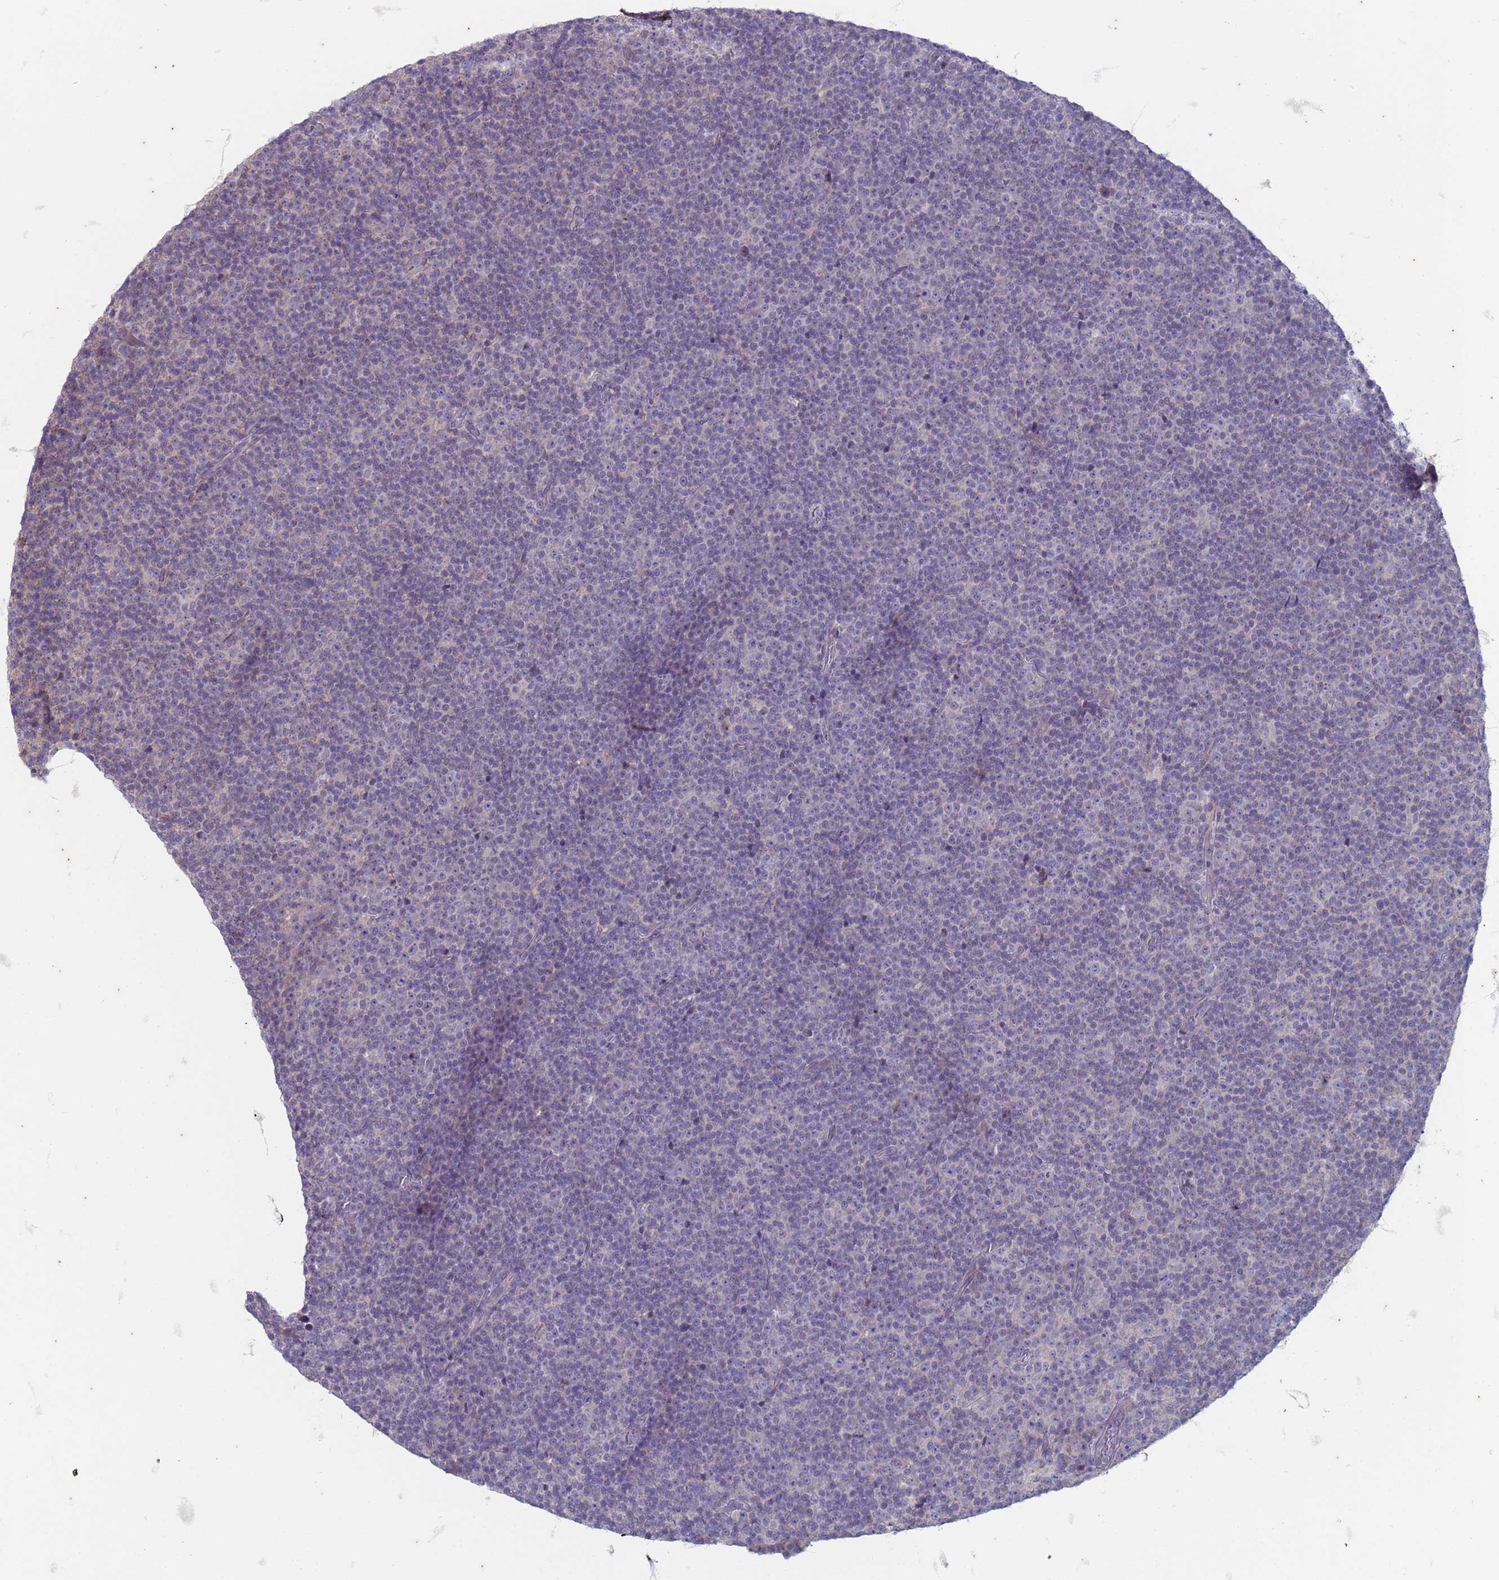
{"staining": {"intensity": "negative", "quantity": "none", "location": "none"}, "tissue": "lymphoma", "cell_type": "Tumor cells", "image_type": "cancer", "snomed": [{"axis": "morphology", "description": "Malignant lymphoma, non-Hodgkin's type, Low grade"}, {"axis": "topography", "description": "Lymph node"}], "caption": "Tumor cells are negative for protein expression in human lymphoma.", "gene": "SUCO", "patient": {"sex": "female", "age": 67}}